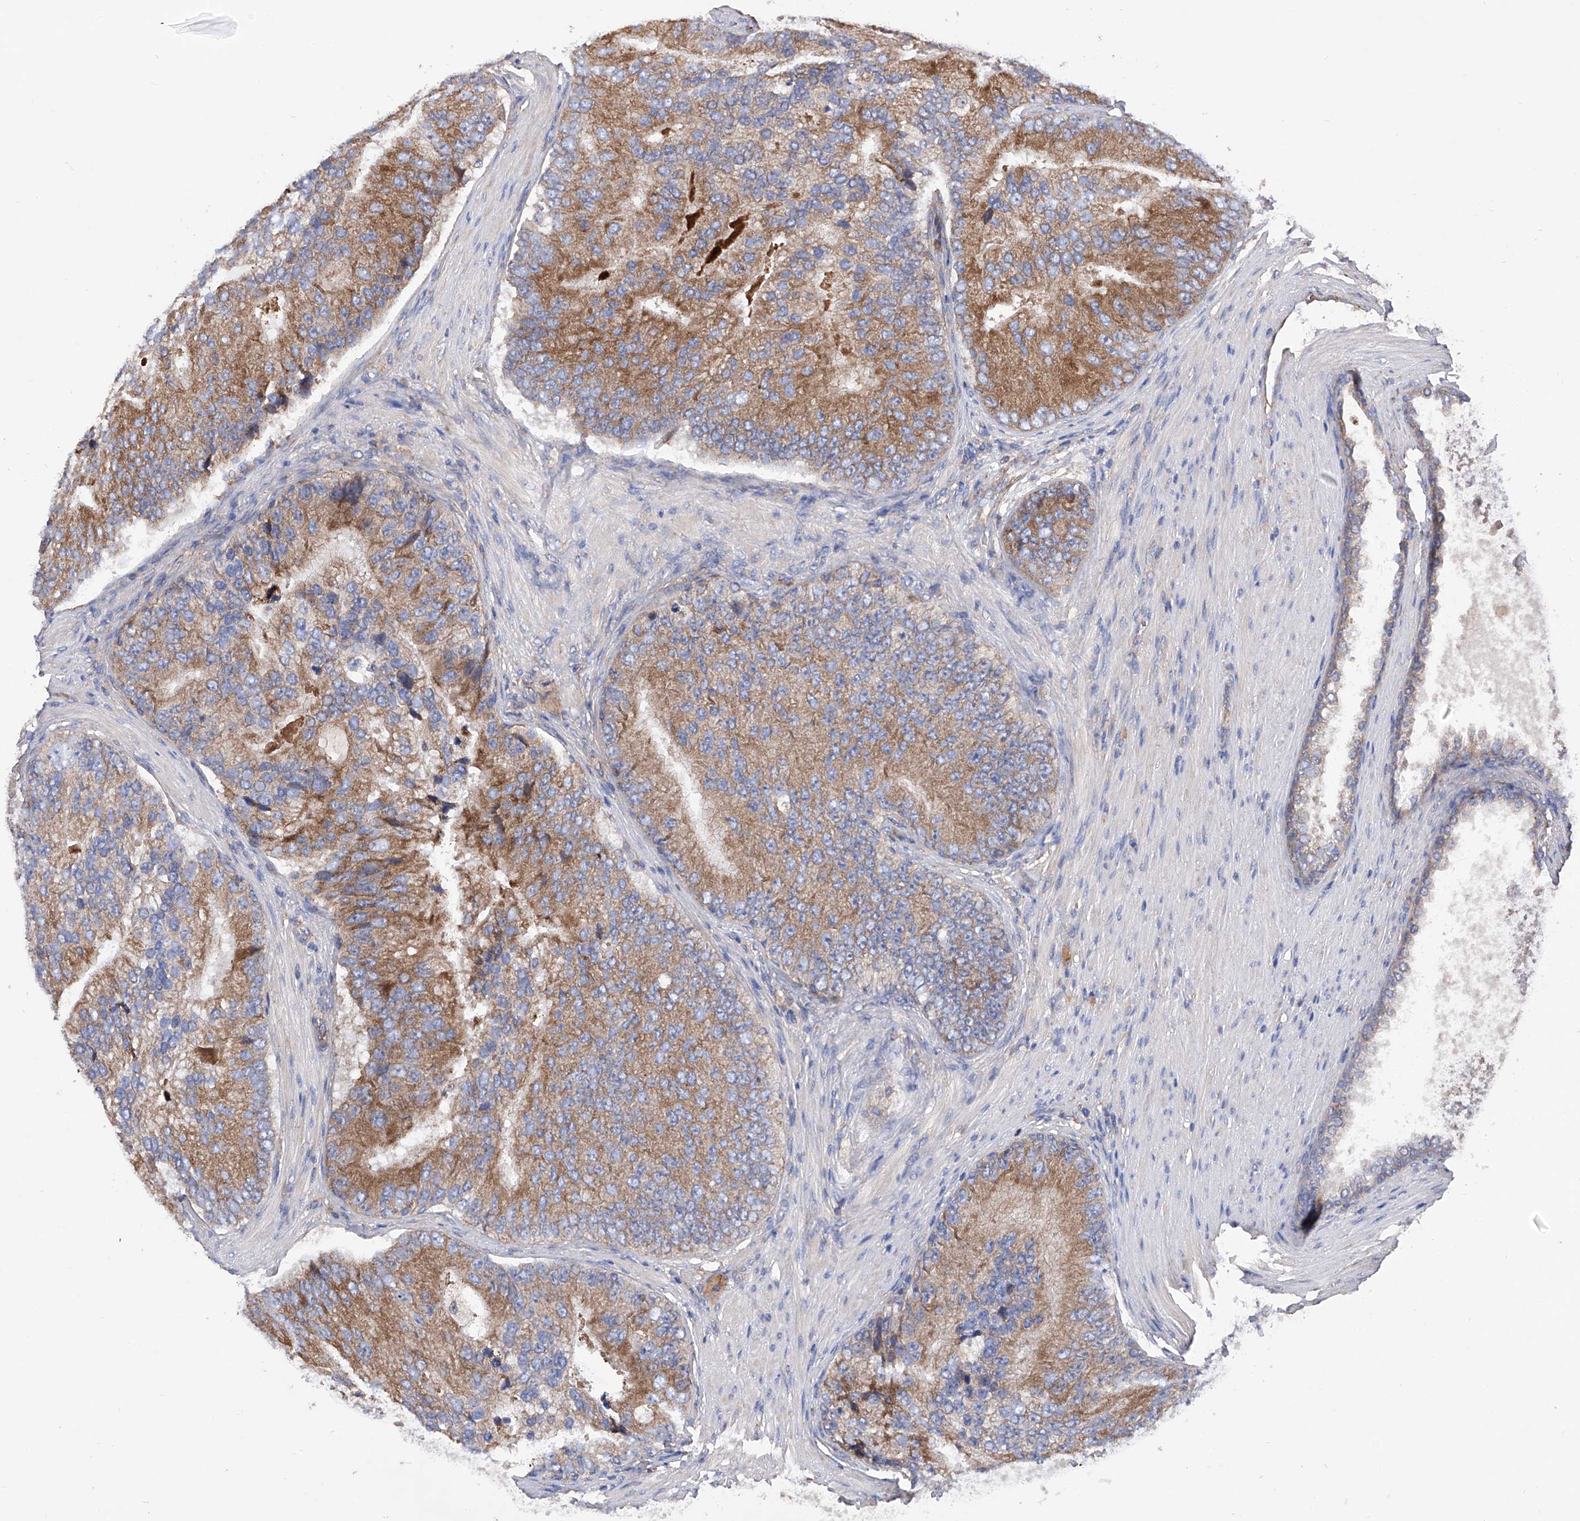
{"staining": {"intensity": "moderate", "quantity": ">75%", "location": "cytoplasmic/membranous"}, "tissue": "prostate cancer", "cell_type": "Tumor cells", "image_type": "cancer", "snomed": [{"axis": "morphology", "description": "Adenocarcinoma, High grade"}, {"axis": "topography", "description": "Prostate"}], "caption": "This is an image of immunohistochemistry (IHC) staining of prostate high-grade adenocarcinoma, which shows moderate positivity in the cytoplasmic/membranous of tumor cells.", "gene": "INPP5B", "patient": {"sex": "male", "age": 70}}